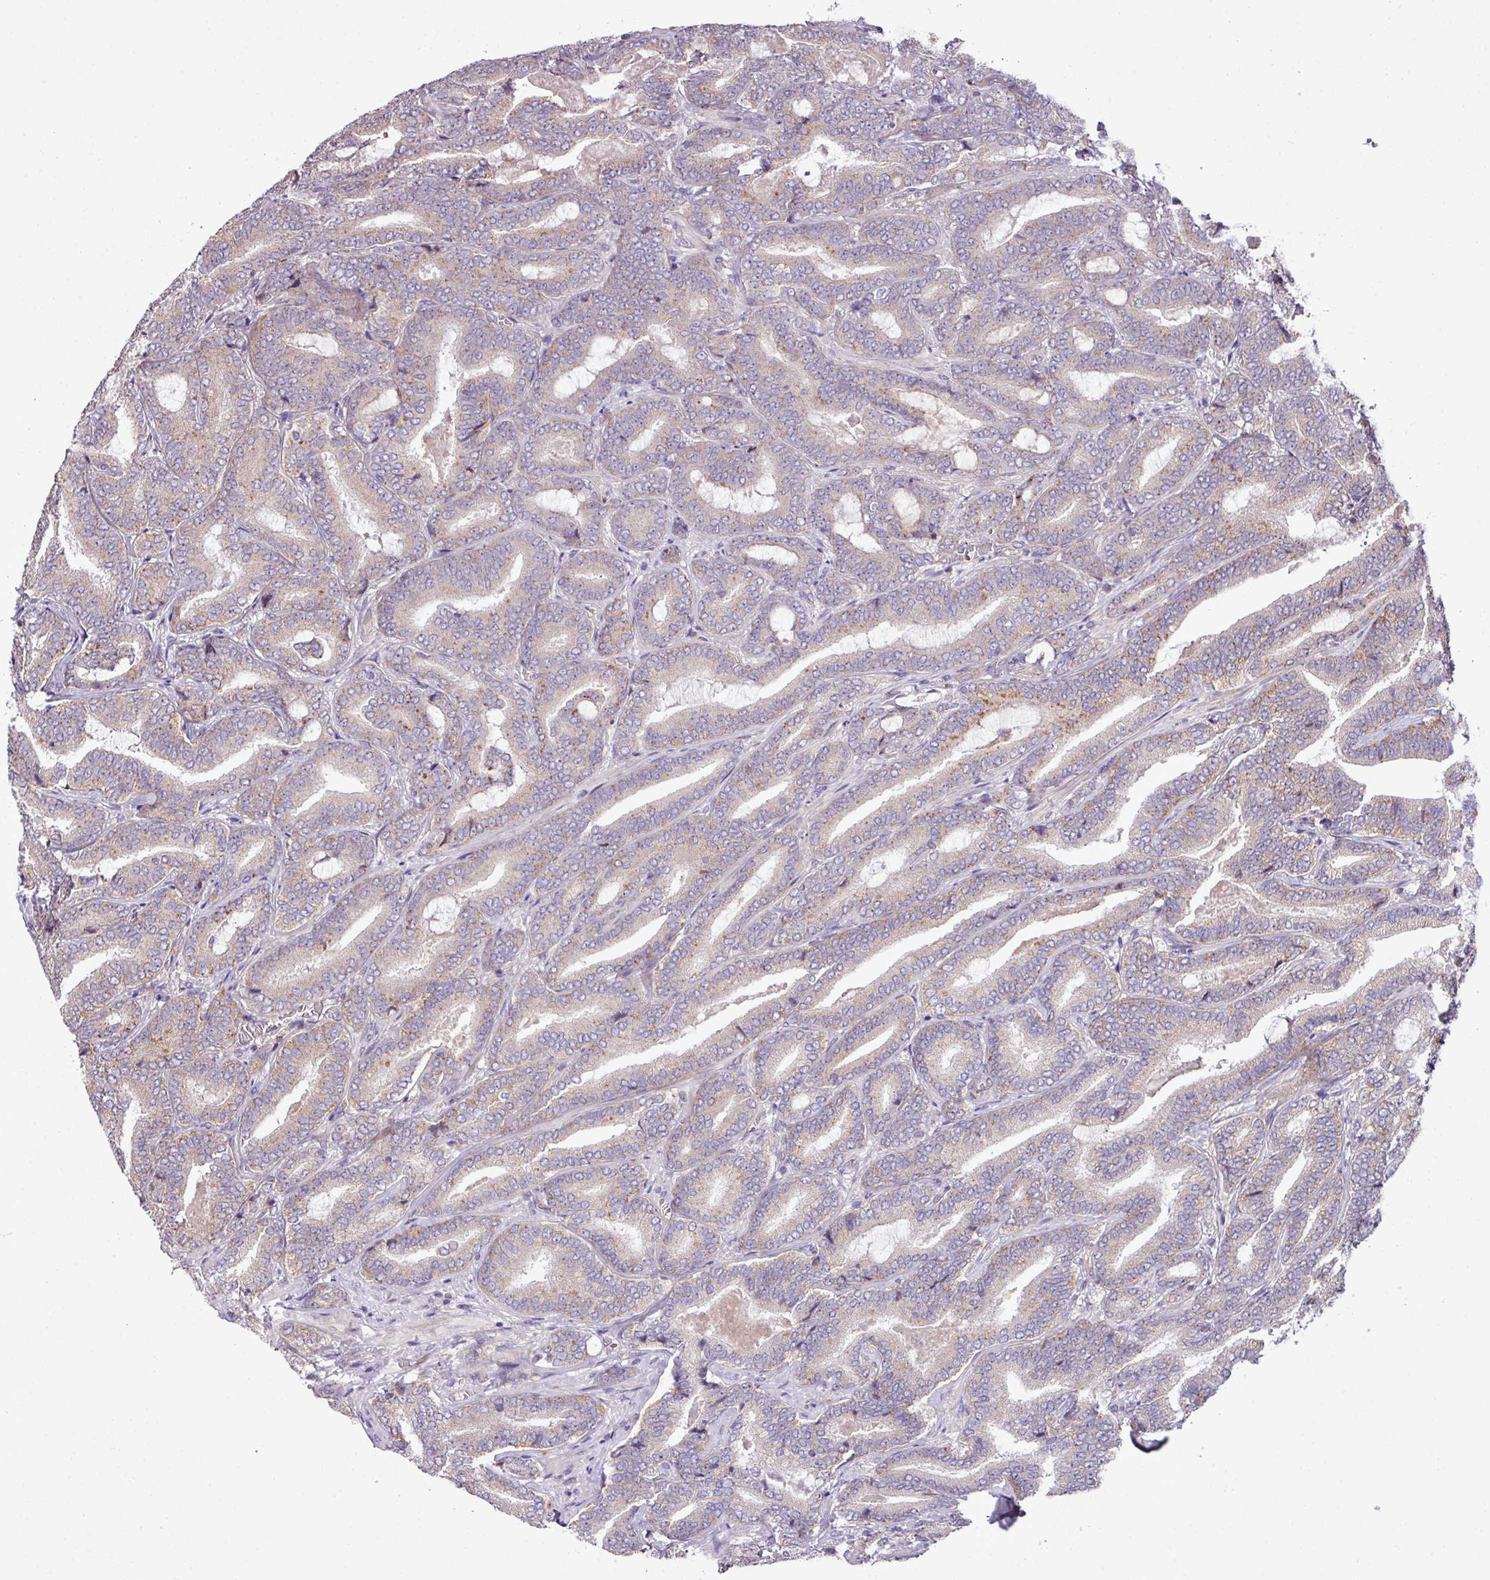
{"staining": {"intensity": "weak", "quantity": "25%-75%", "location": "cytoplasmic/membranous"}, "tissue": "prostate cancer", "cell_type": "Tumor cells", "image_type": "cancer", "snomed": [{"axis": "morphology", "description": "Adenocarcinoma, Low grade"}, {"axis": "topography", "description": "Prostate and seminal vesicle, NOS"}], "caption": "A photomicrograph of human prostate cancer stained for a protein displays weak cytoplasmic/membranous brown staining in tumor cells.", "gene": "XIAP", "patient": {"sex": "male", "age": 61}}